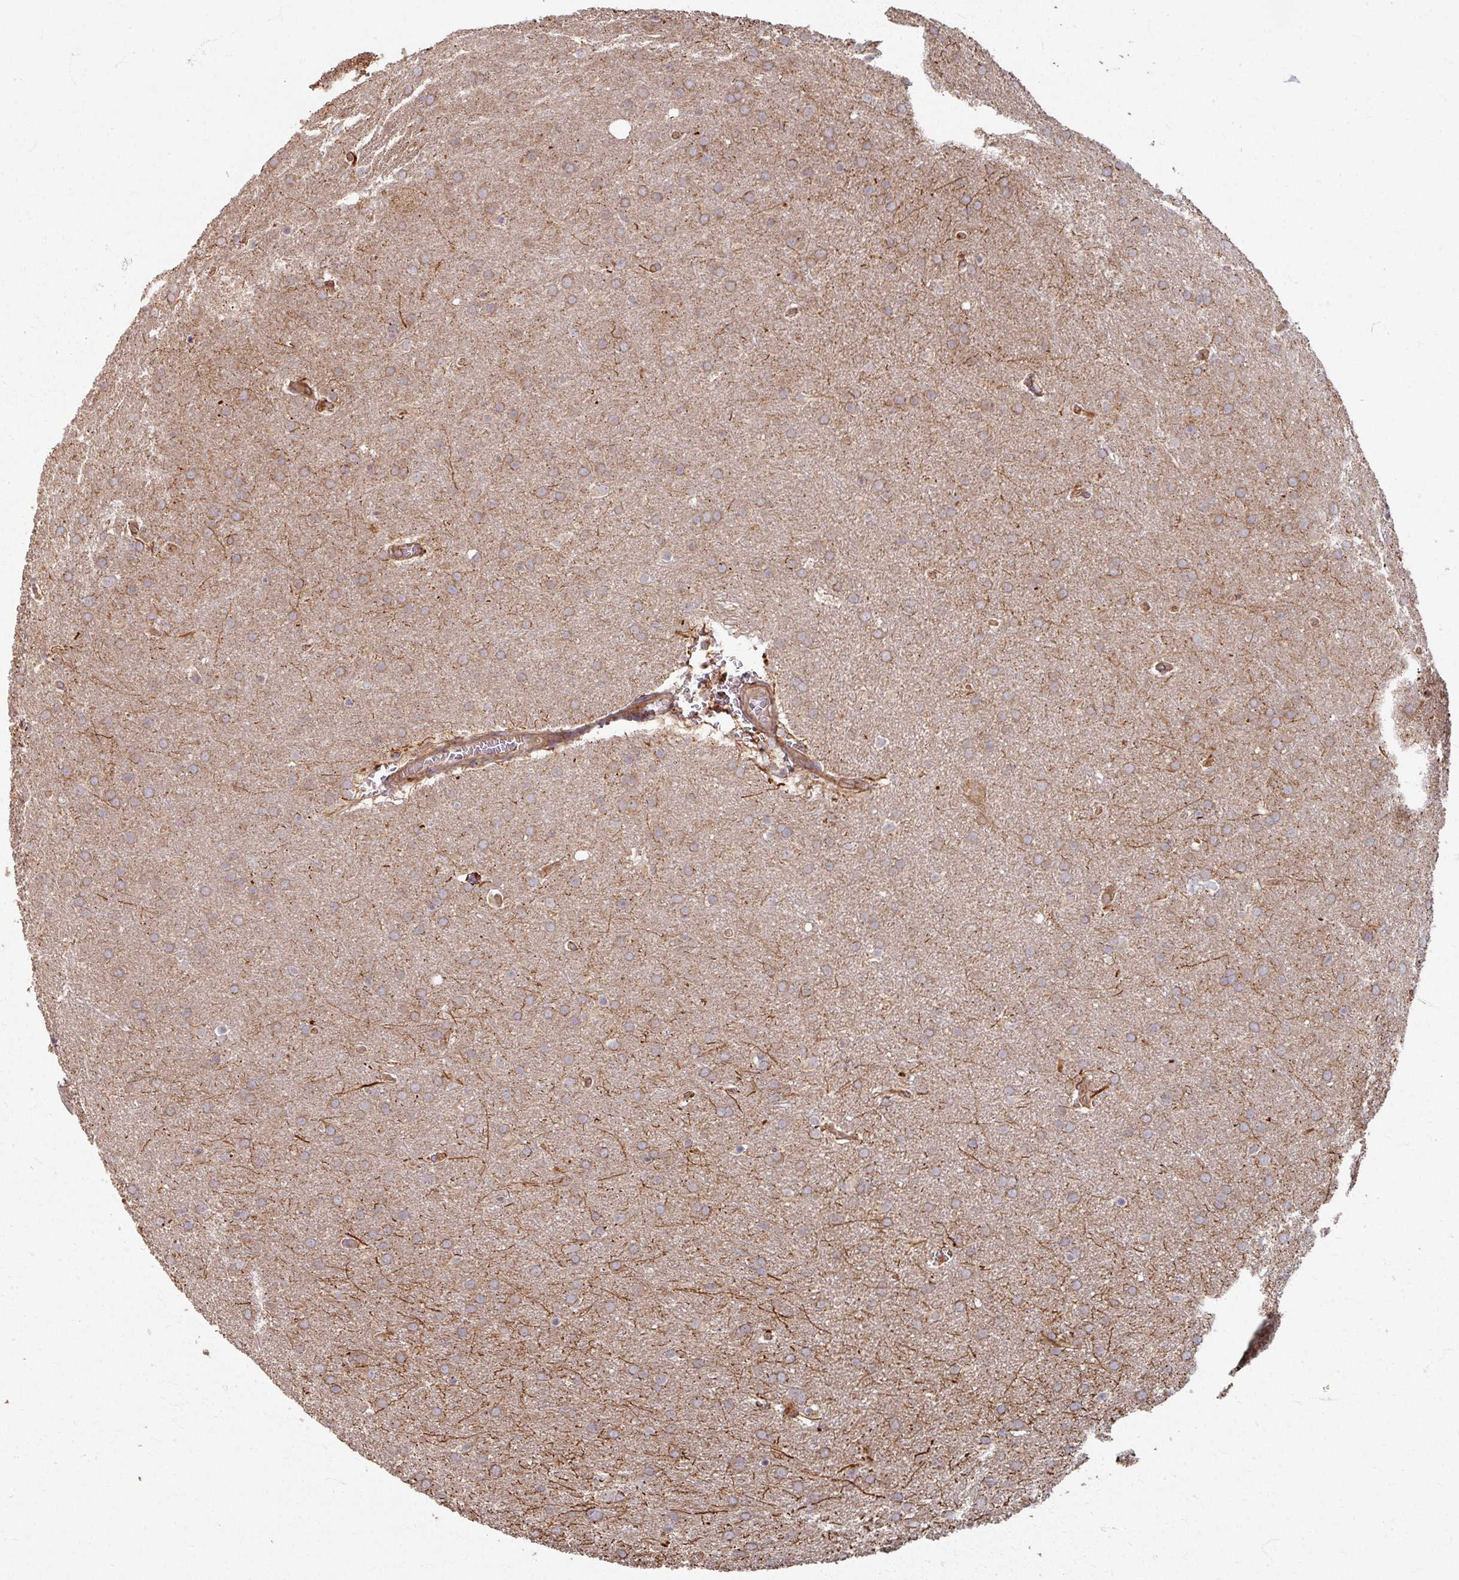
{"staining": {"intensity": "weak", "quantity": "25%-75%", "location": "cytoplasmic/membranous"}, "tissue": "glioma", "cell_type": "Tumor cells", "image_type": "cancer", "snomed": [{"axis": "morphology", "description": "Glioma, malignant, Low grade"}, {"axis": "topography", "description": "Brain"}], "caption": "DAB immunohistochemical staining of malignant glioma (low-grade) shows weak cytoplasmic/membranous protein positivity in about 25%-75% of tumor cells.", "gene": "CCDC68", "patient": {"sex": "female", "age": 32}}